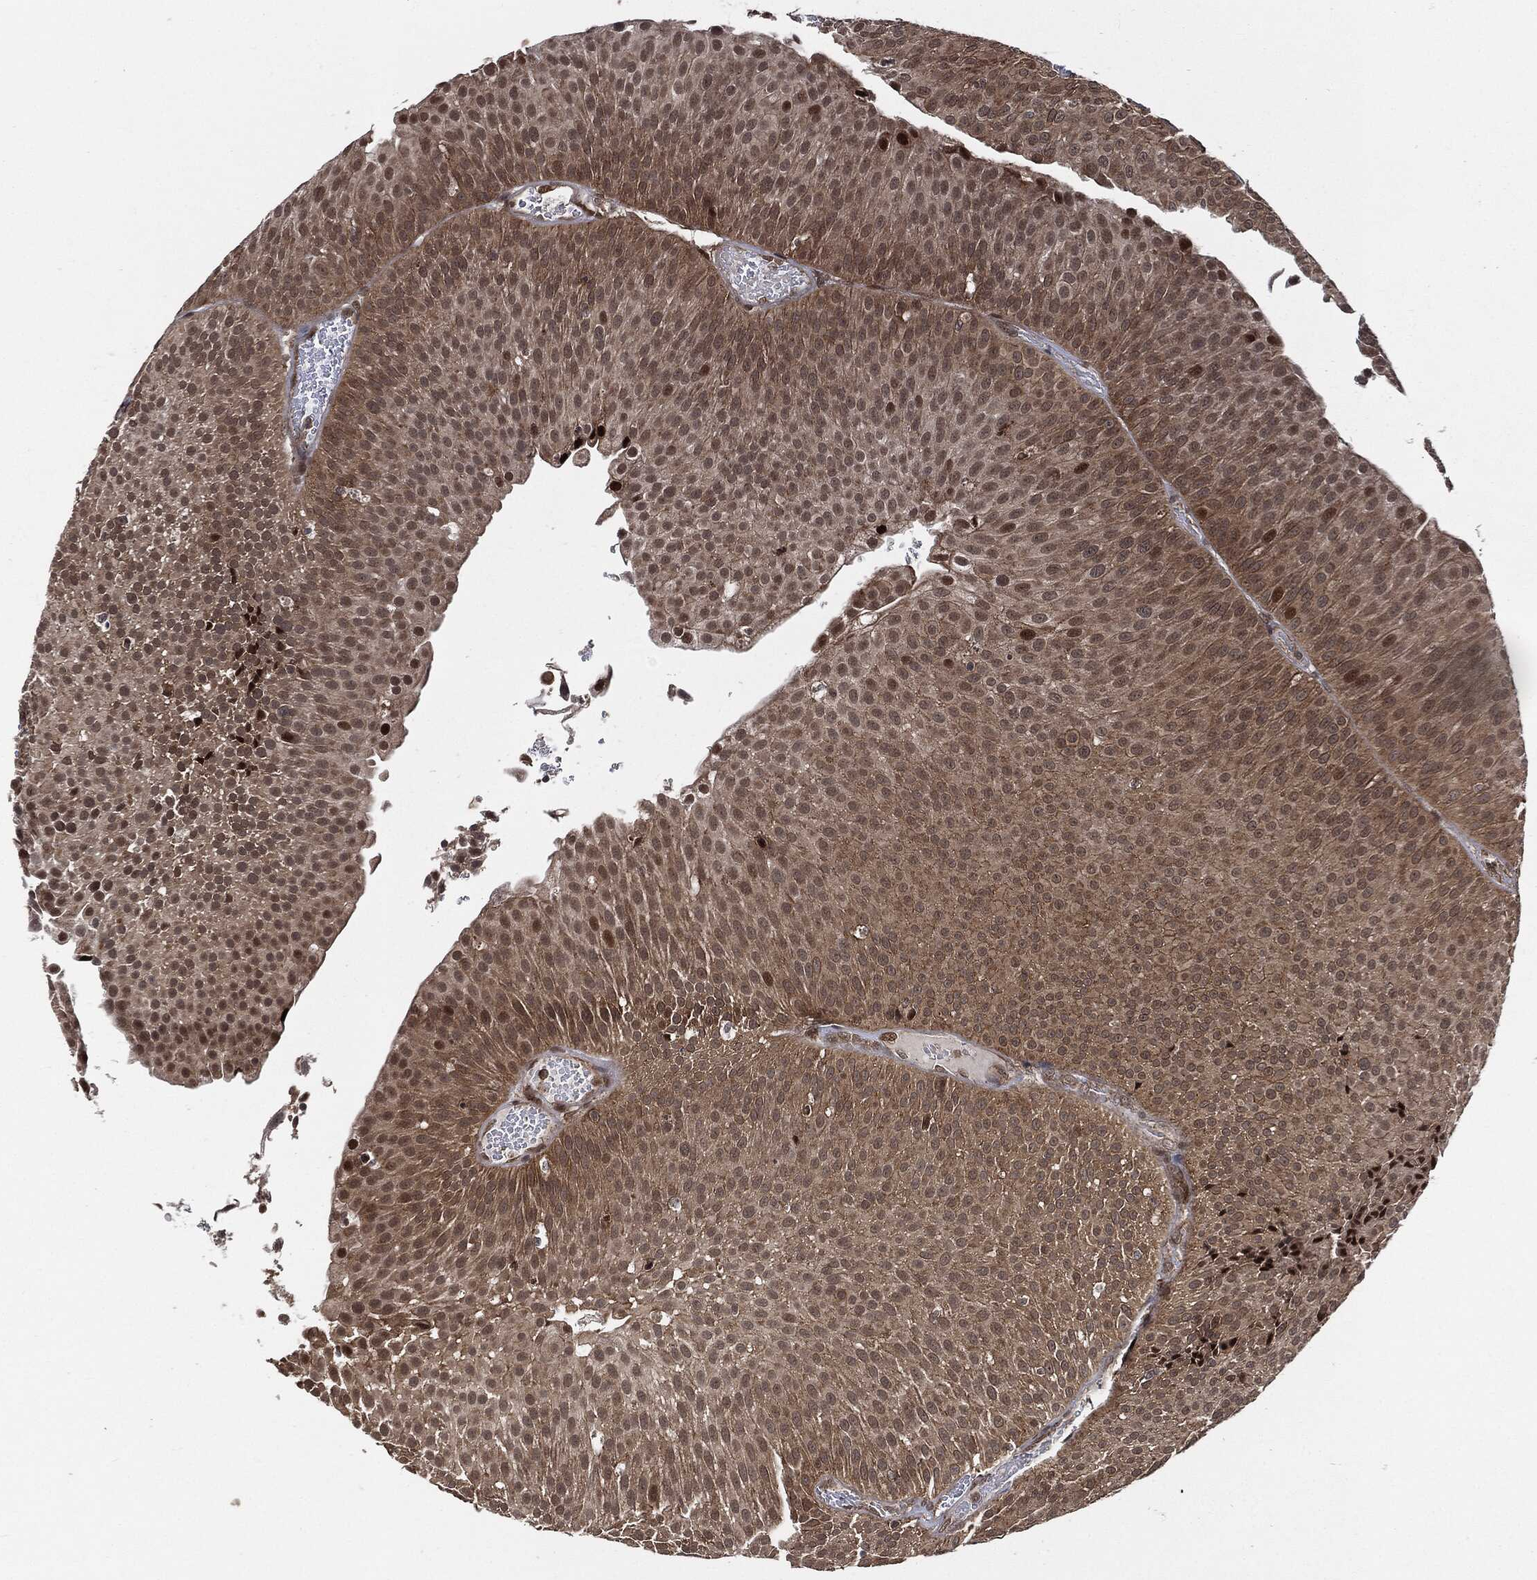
{"staining": {"intensity": "weak", "quantity": "25%-75%", "location": "cytoplasmic/membranous"}, "tissue": "urothelial cancer", "cell_type": "Tumor cells", "image_type": "cancer", "snomed": [{"axis": "morphology", "description": "Urothelial carcinoma, Low grade"}, {"axis": "topography", "description": "Urinary bladder"}], "caption": "Immunohistochemistry staining of urothelial carcinoma (low-grade), which reveals low levels of weak cytoplasmic/membranous staining in about 25%-75% of tumor cells indicating weak cytoplasmic/membranous protein staining. The staining was performed using DAB (3,3'-diaminobenzidine) (brown) for protein detection and nuclei were counterstained in hematoxylin (blue).", "gene": "CUTA", "patient": {"sex": "male", "age": 65}}